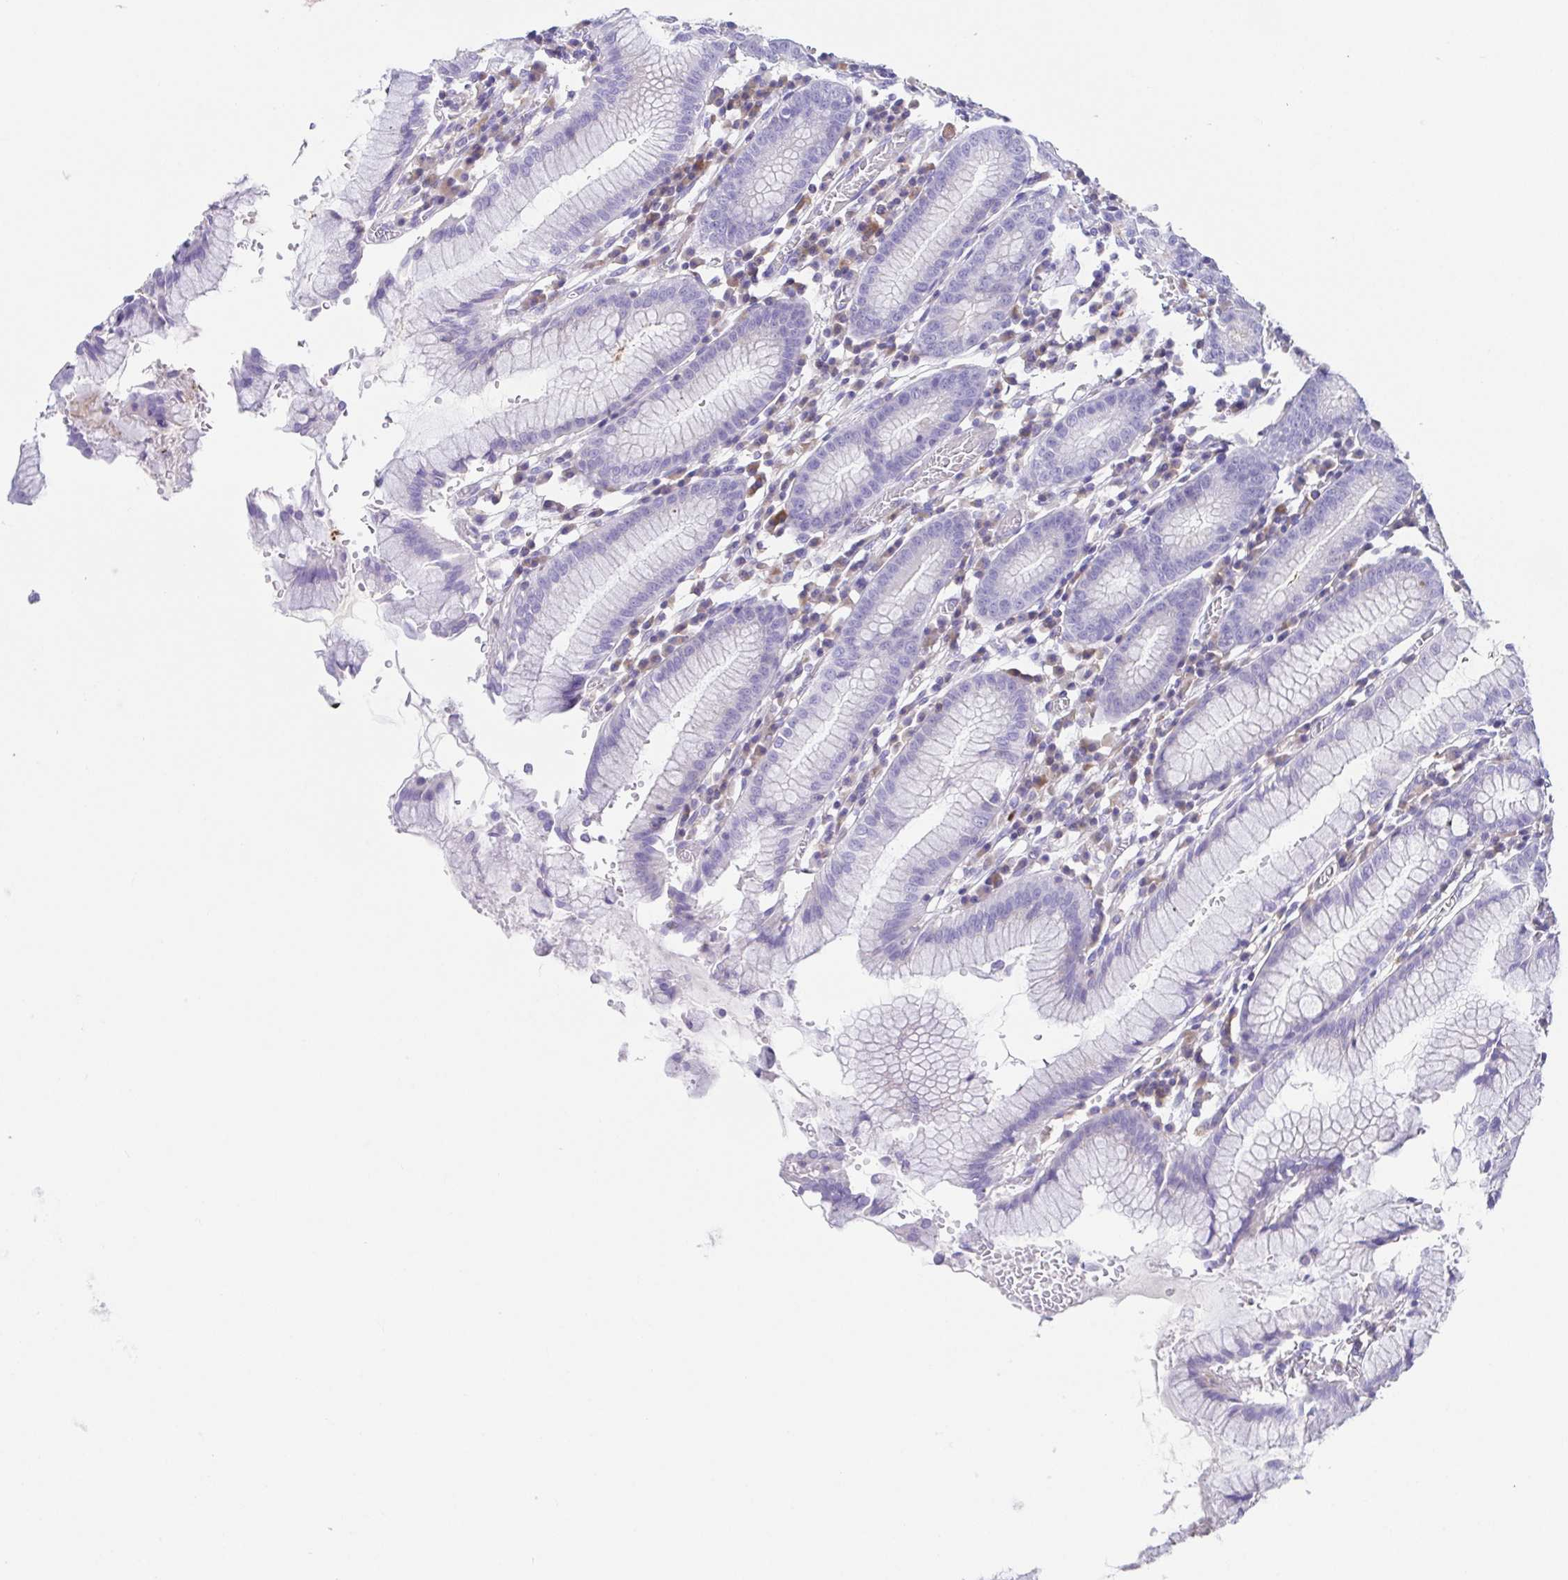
{"staining": {"intensity": "negative", "quantity": "none", "location": "none"}, "tissue": "stomach", "cell_type": "Glandular cells", "image_type": "normal", "snomed": [{"axis": "morphology", "description": "Normal tissue, NOS"}, {"axis": "topography", "description": "Stomach"}], "caption": "Glandular cells are negative for protein expression in normal human stomach. The staining was performed using DAB to visualize the protein expression in brown, while the nuclei were stained in blue with hematoxylin (Magnification: 20x).", "gene": "ARPP21", "patient": {"sex": "male", "age": 55}}